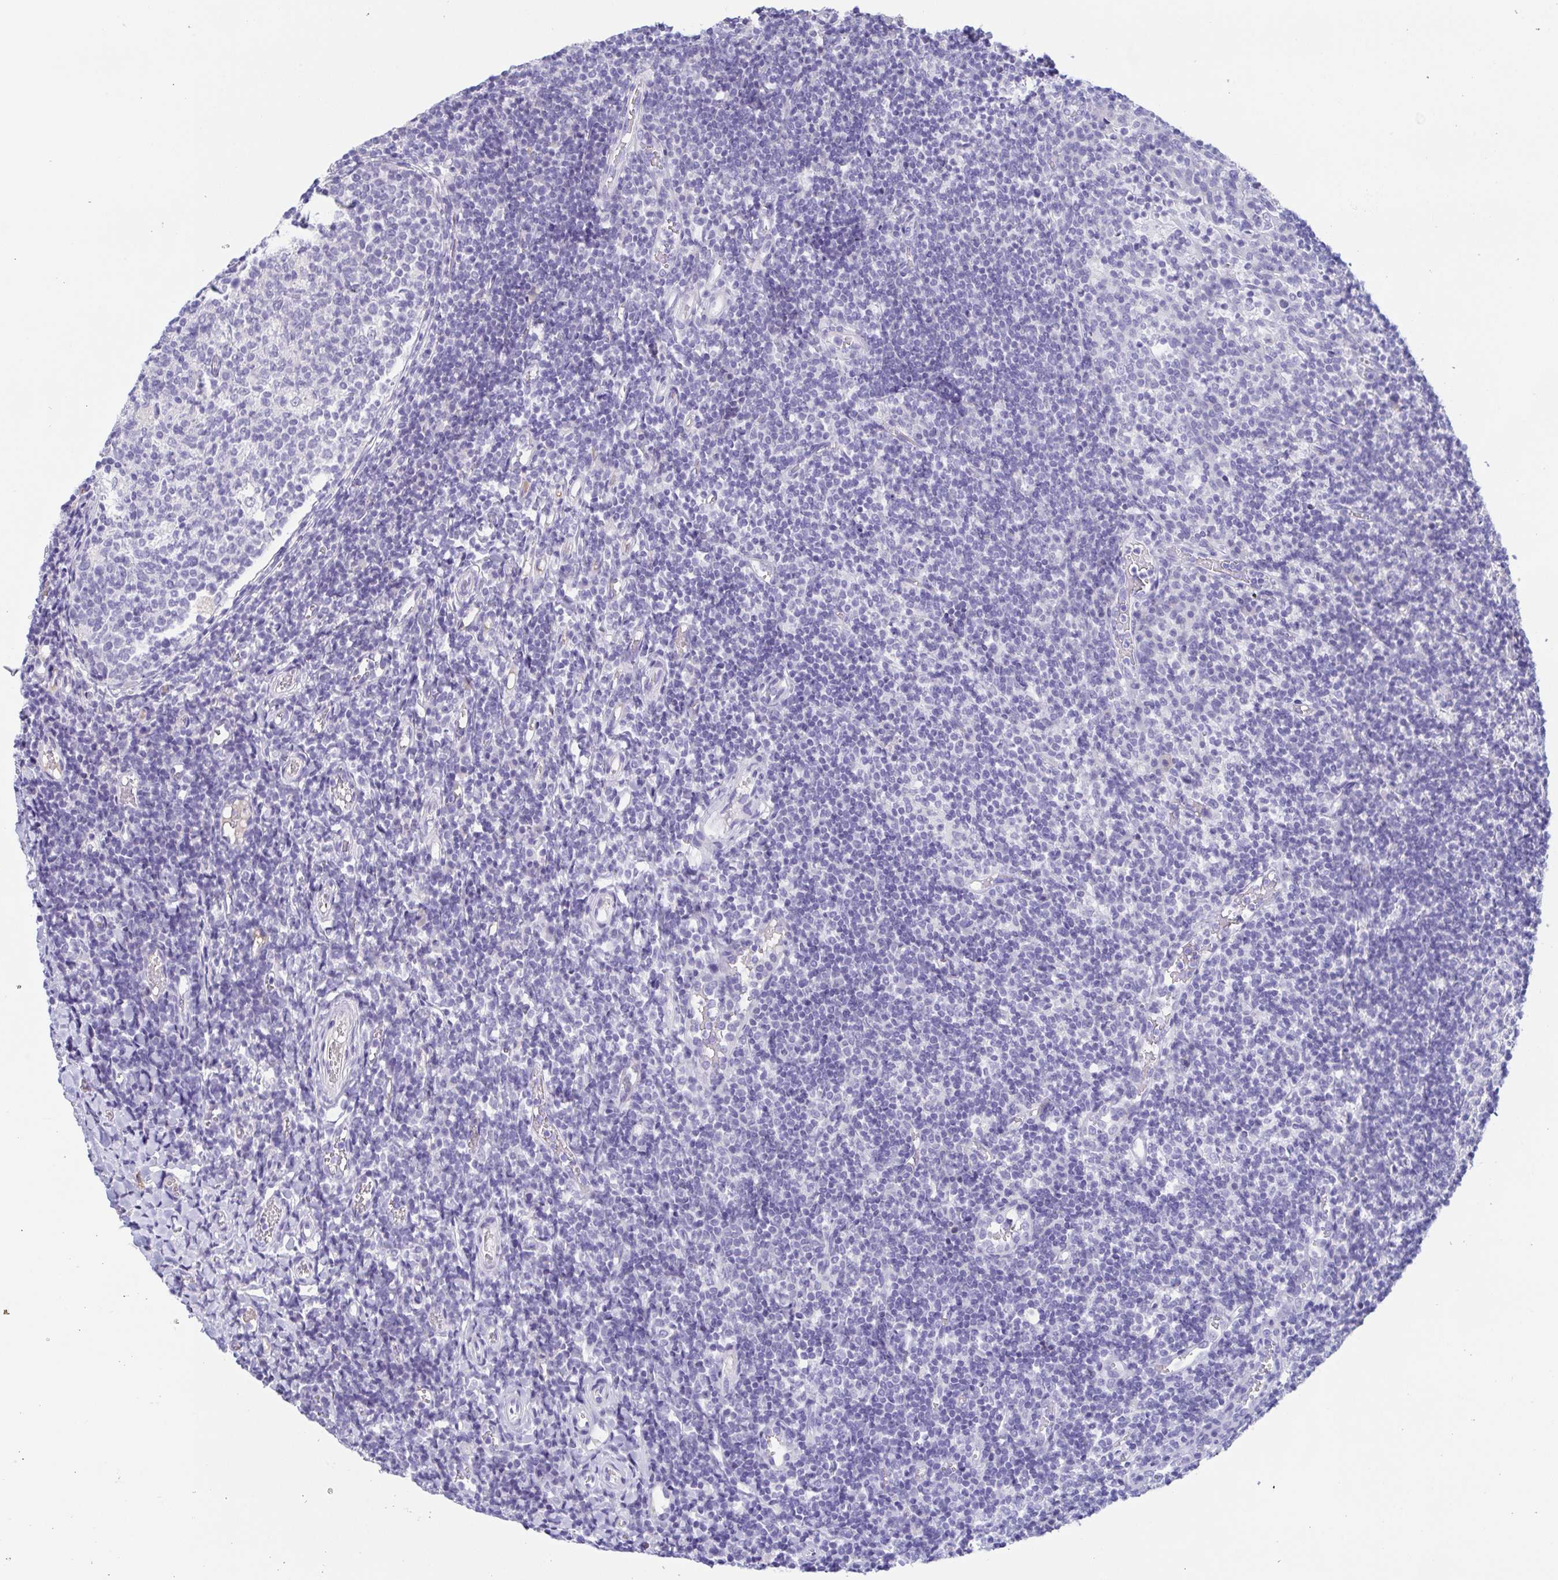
{"staining": {"intensity": "negative", "quantity": "none", "location": "none"}, "tissue": "tonsil", "cell_type": "Germinal center cells", "image_type": "normal", "snomed": [{"axis": "morphology", "description": "Normal tissue, NOS"}, {"axis": "topography", "description": "Tonsil"}], "caption": "Photomicrograph shows no significant protein positivity in germinal center cells of benign tonsil. The staining was performed using DAB (3,3'-diaminobenzidine) to visualize the protein expression in brown, while the nuclei were stained in blue with hematoxylin (Magnification: 20x).", "gene": "TREH", "patient": {"sex": "female", "age": 10}}